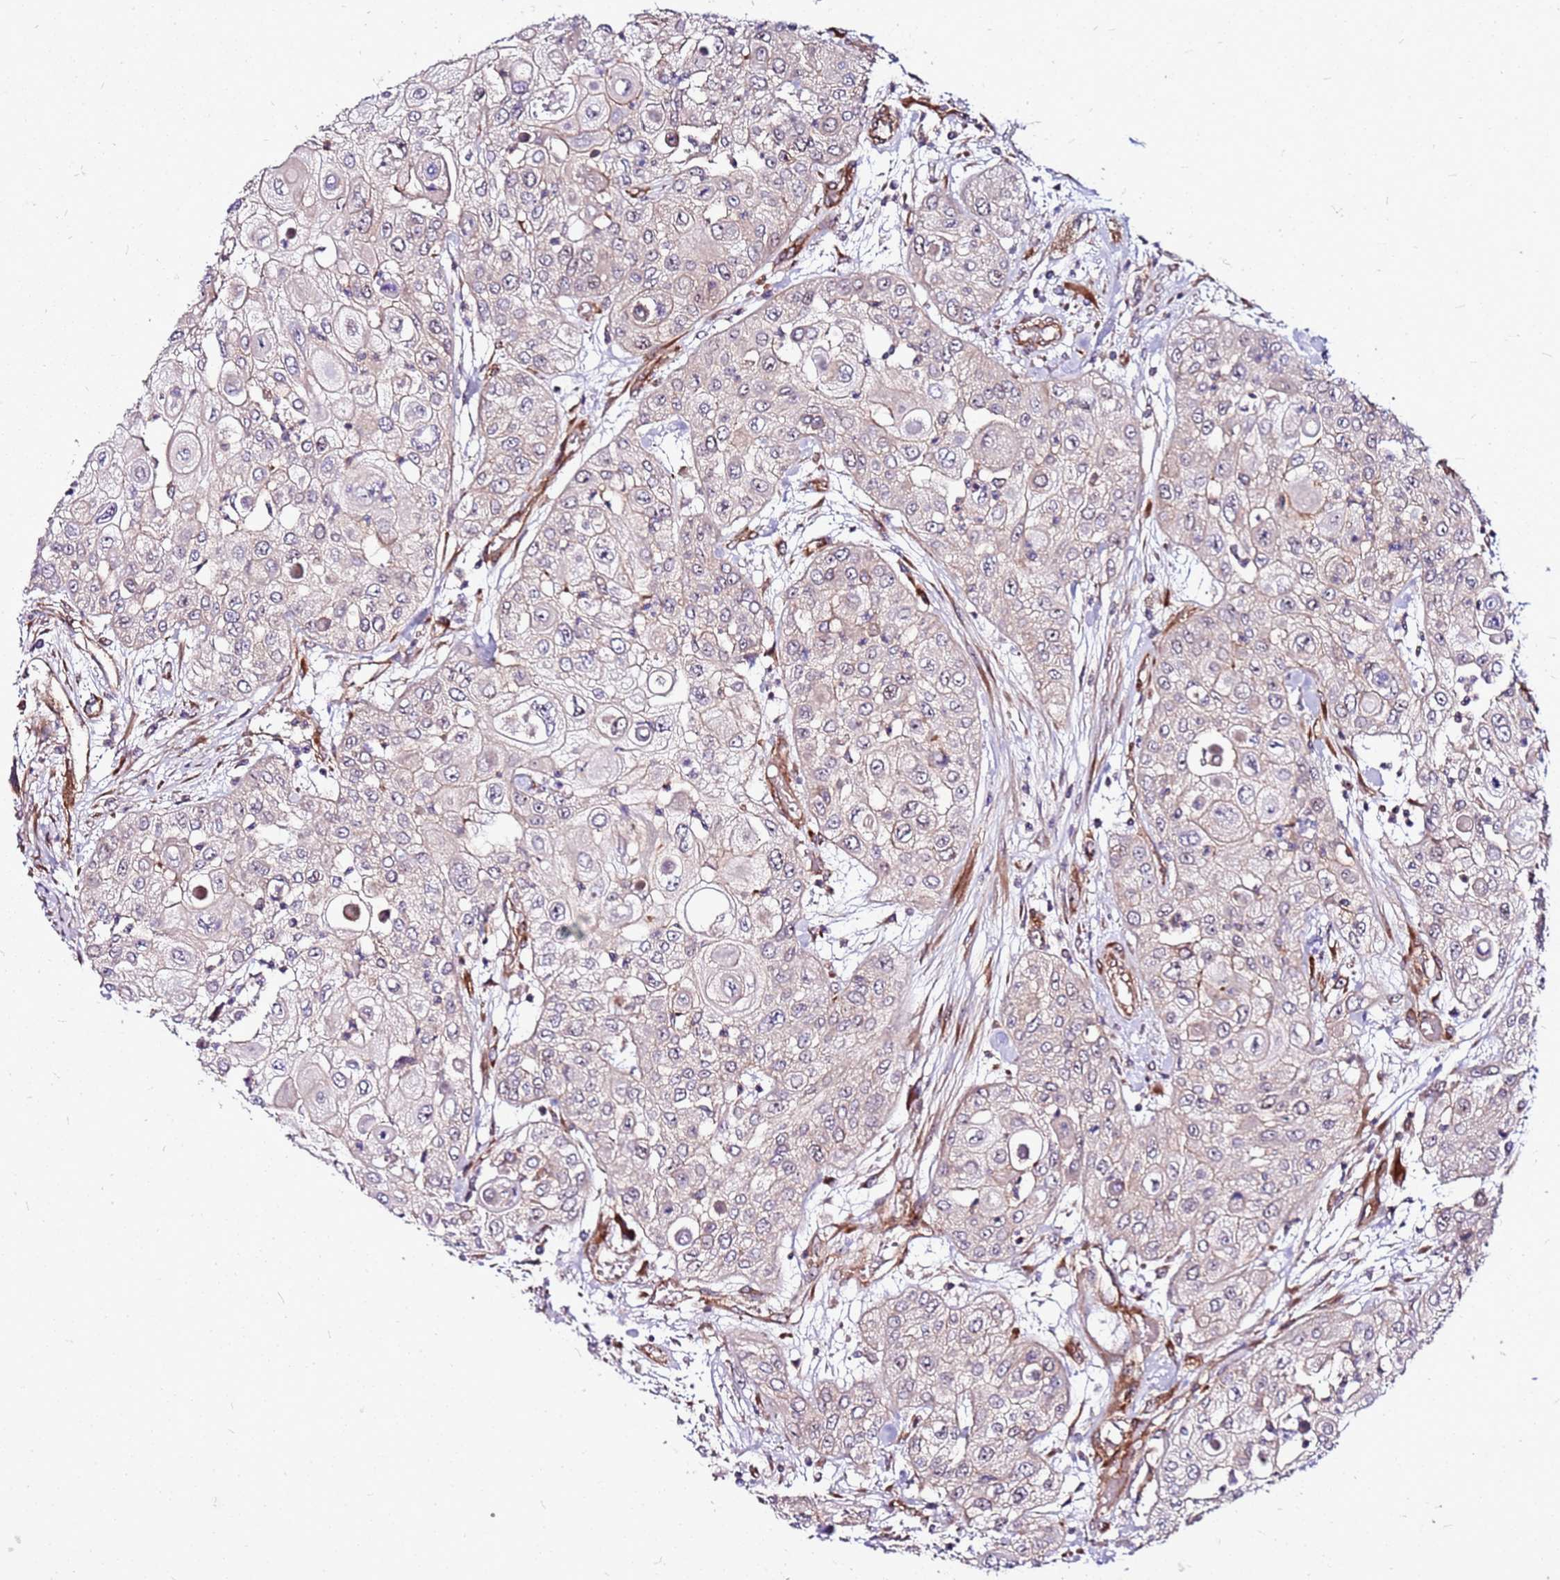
{"staining": {"intensity": "negative", "quantity": "none", "location": "none"}, "tissue": "urothelial cancer", "cell_type": "Tumor cells", "image_type": "cancer", "snomed": [{"axis": "morphology", "description": "Urothelial carcinoma, High grade"}, {"axis": "topography", "description": "Urinary bladder"}], "caption": "DAB (3,3'-diaminobenzidine) immunohistochemical staining of high-grade urothelial carcinoma demonstrates no significant positivity in tumor cells.", "gene": "TOPAZ1", "patient": {"sex": "female", "age": 79}}